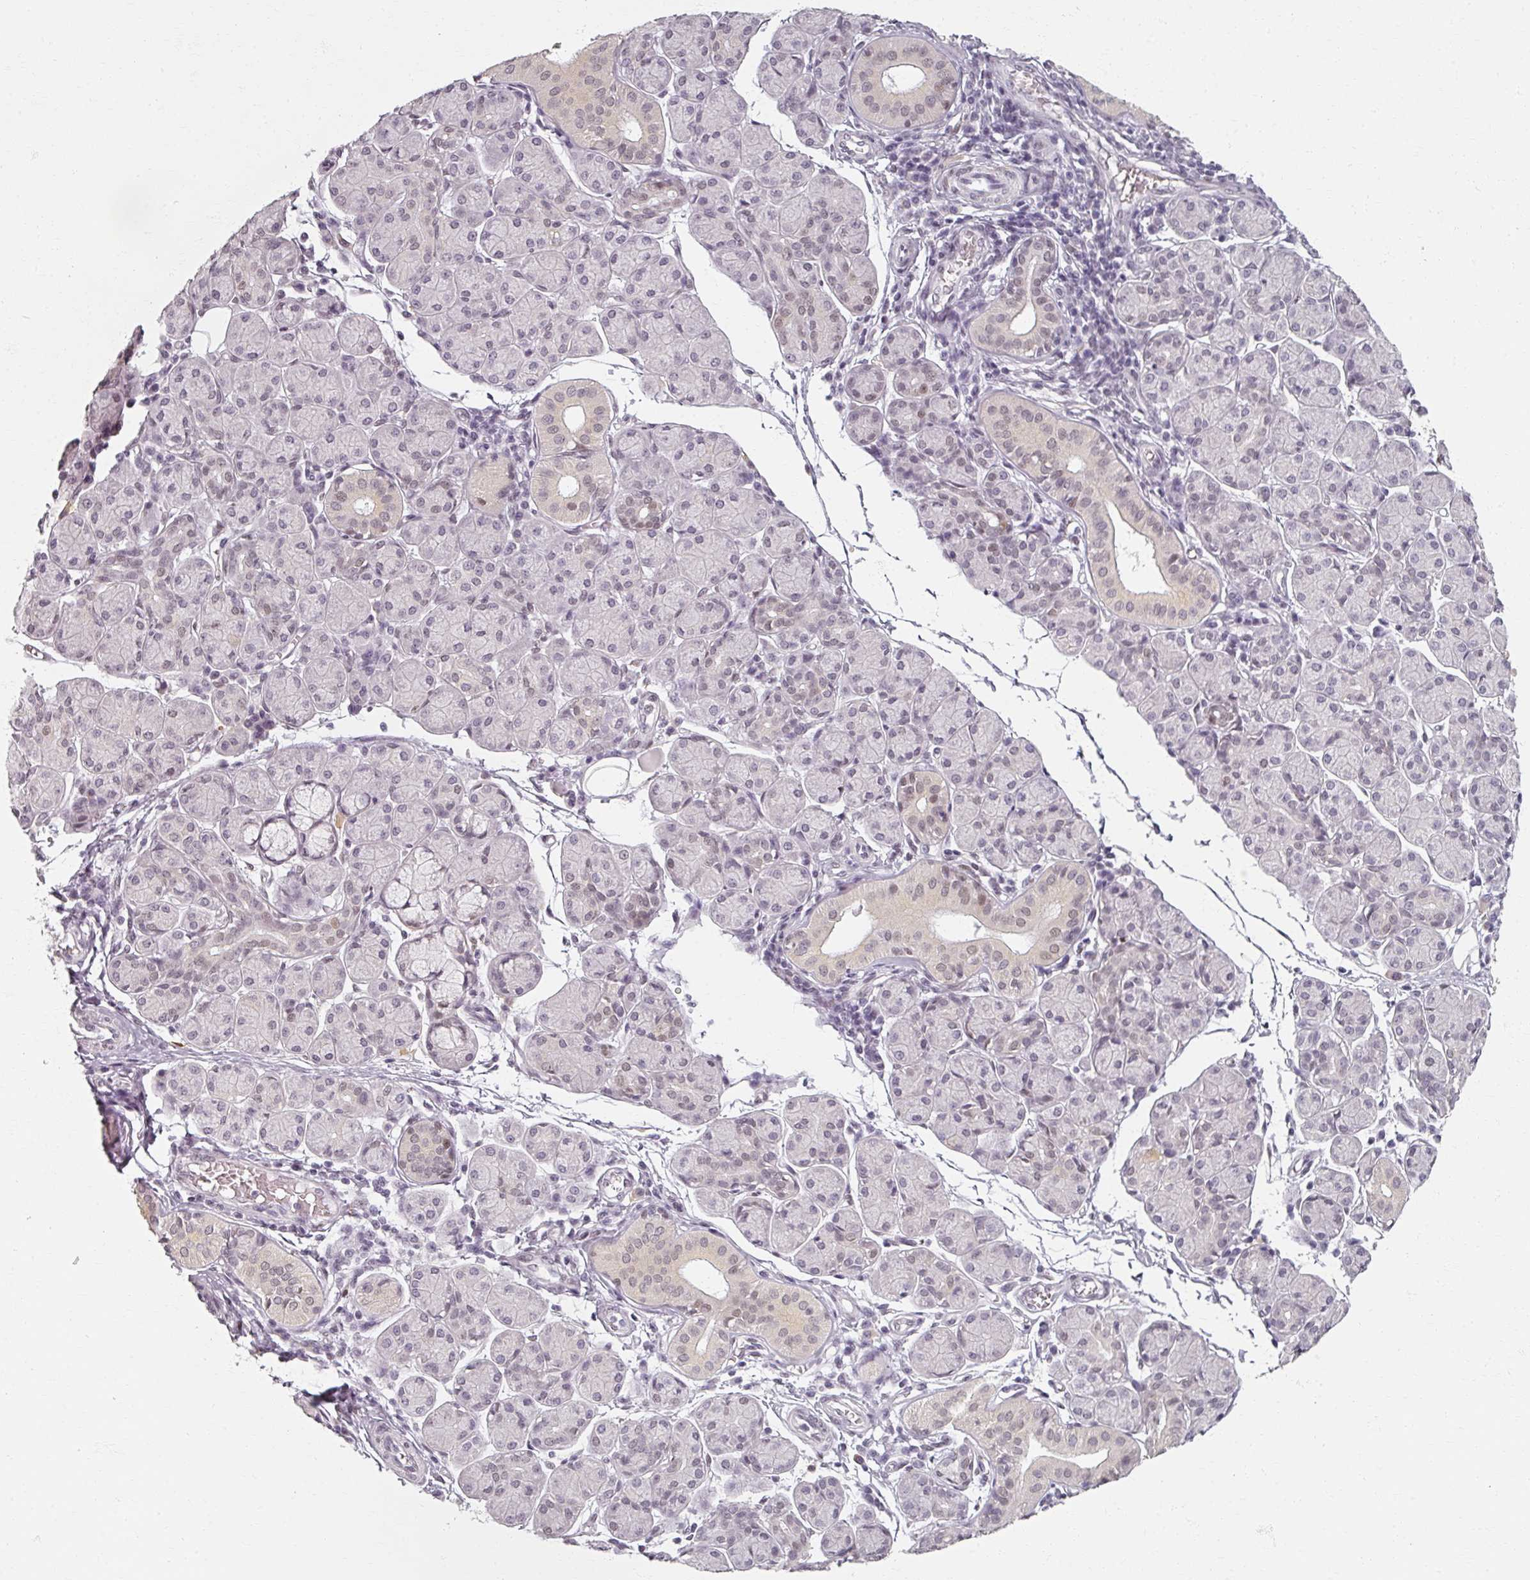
{"staining": {"intensity": "weak", "quantity": "<25%", "location": "nuclear"}, "tissue": "salivary gland", "cell_type": "Glandular cells", "image_type": "normal", "snomed": [{"axis": "morphology", "description": "Normal tissue, NOS"}, {"axis": "morphology", "description": "Inflammation, NOS"}, {"axis": "topography", "description": "Lymph node"}, {"axis": "topography", "description": "Salivary gland"}], "caption": "DAB immunohistochemical staining of benign human salivary gland displays no significant staining in glandular cells.", "gene": "RIPOR3", "patient": {"sex": "male", "age": 3}}